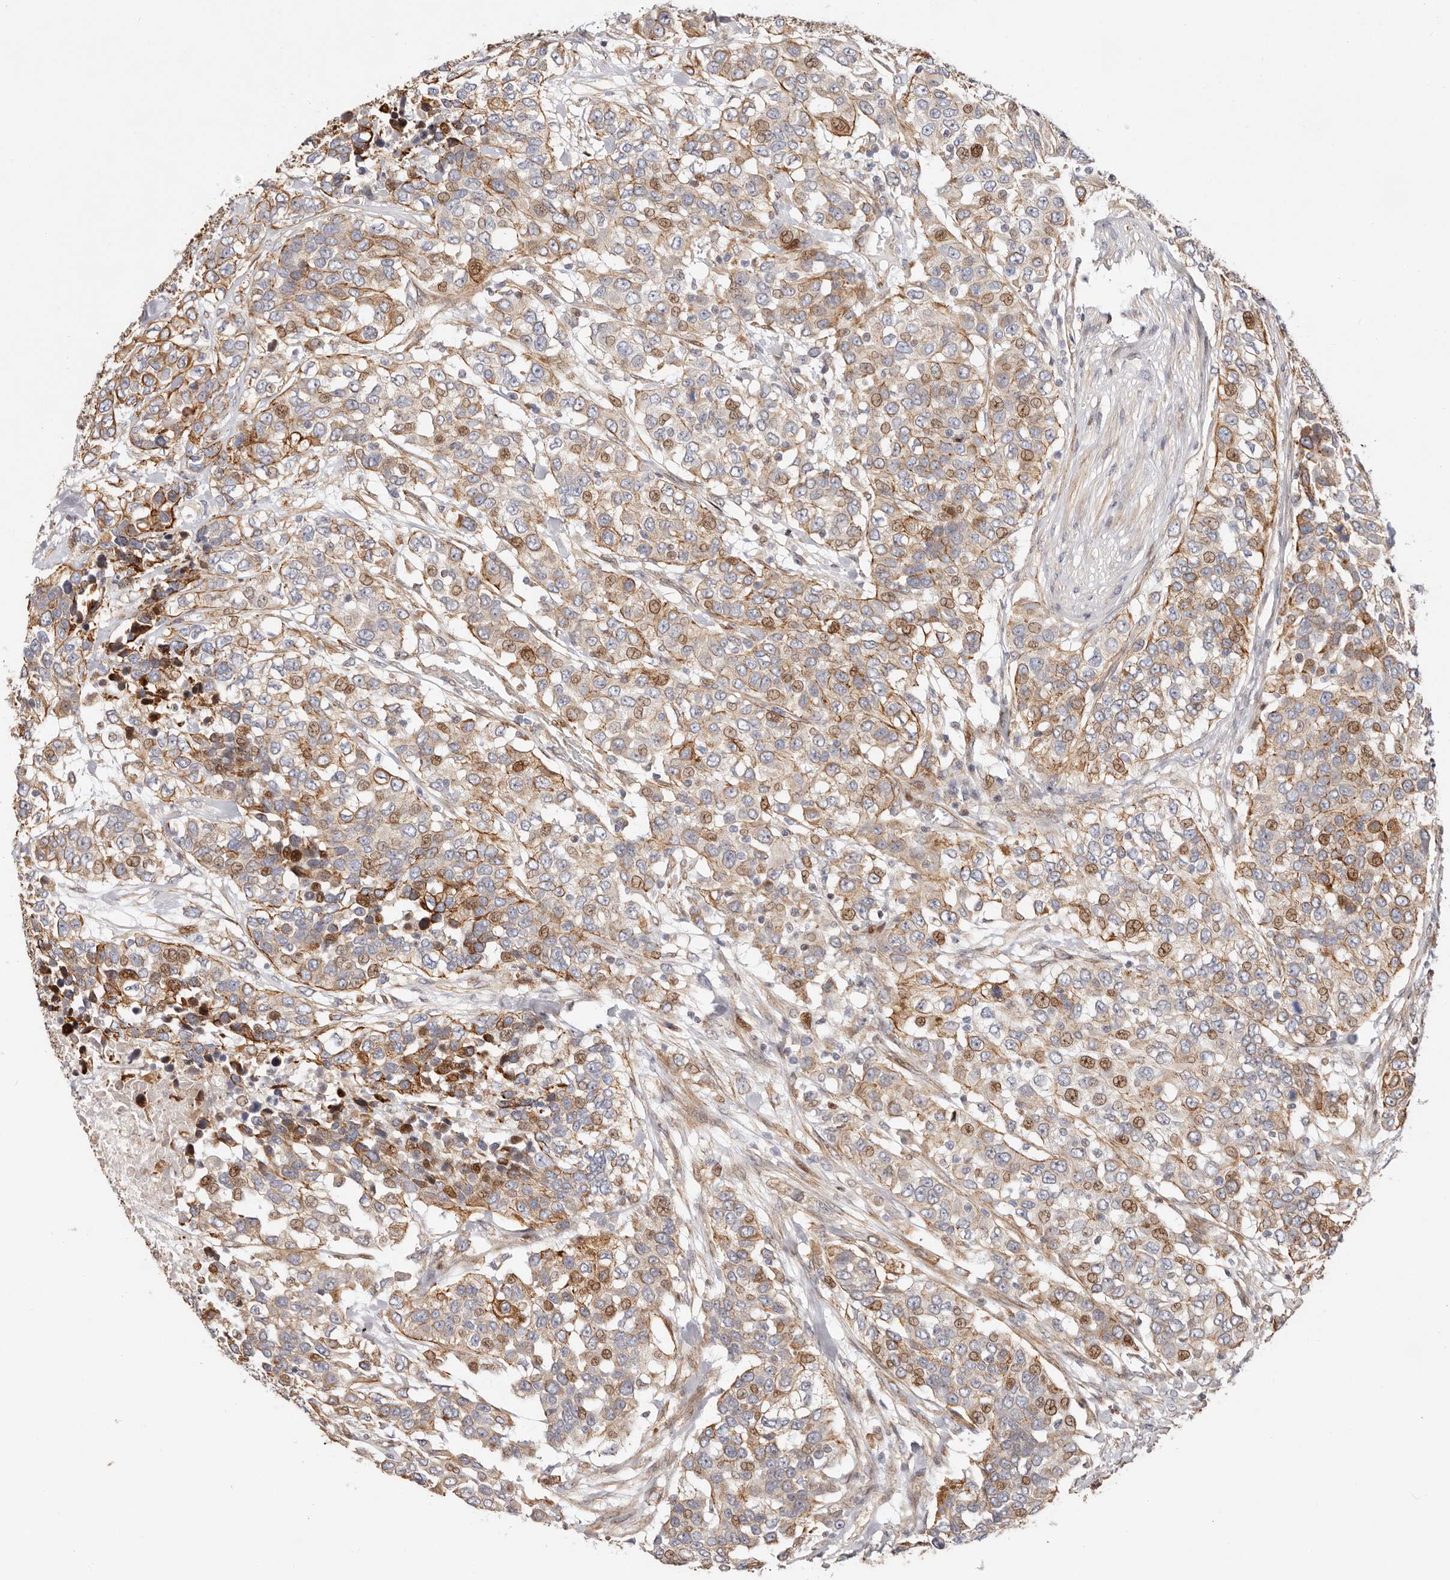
{"staining": {"intensity": "moderate", "quantity": ">75%", "location": "cytoplasmic/membranous,nuclear"}, "tissue": "urothelial cancer", "cell_type": "Tumor cells", "image_type": "cancer", "snomed": [{"axis": "morphology", "description": "Urothelial carcinoma, High grade"}, {"axis": "topography", "description": "Urinary bladder"}], "caption": "Protein analysis of urothelial carcinoma (high-grade) tissue demonstrates moderate cytoplasmic/membranous and nuclear expression in approximately >75% of tumor cells.", "gene": "EPHX3", "patient": {"sex": "female", "age": 80}}